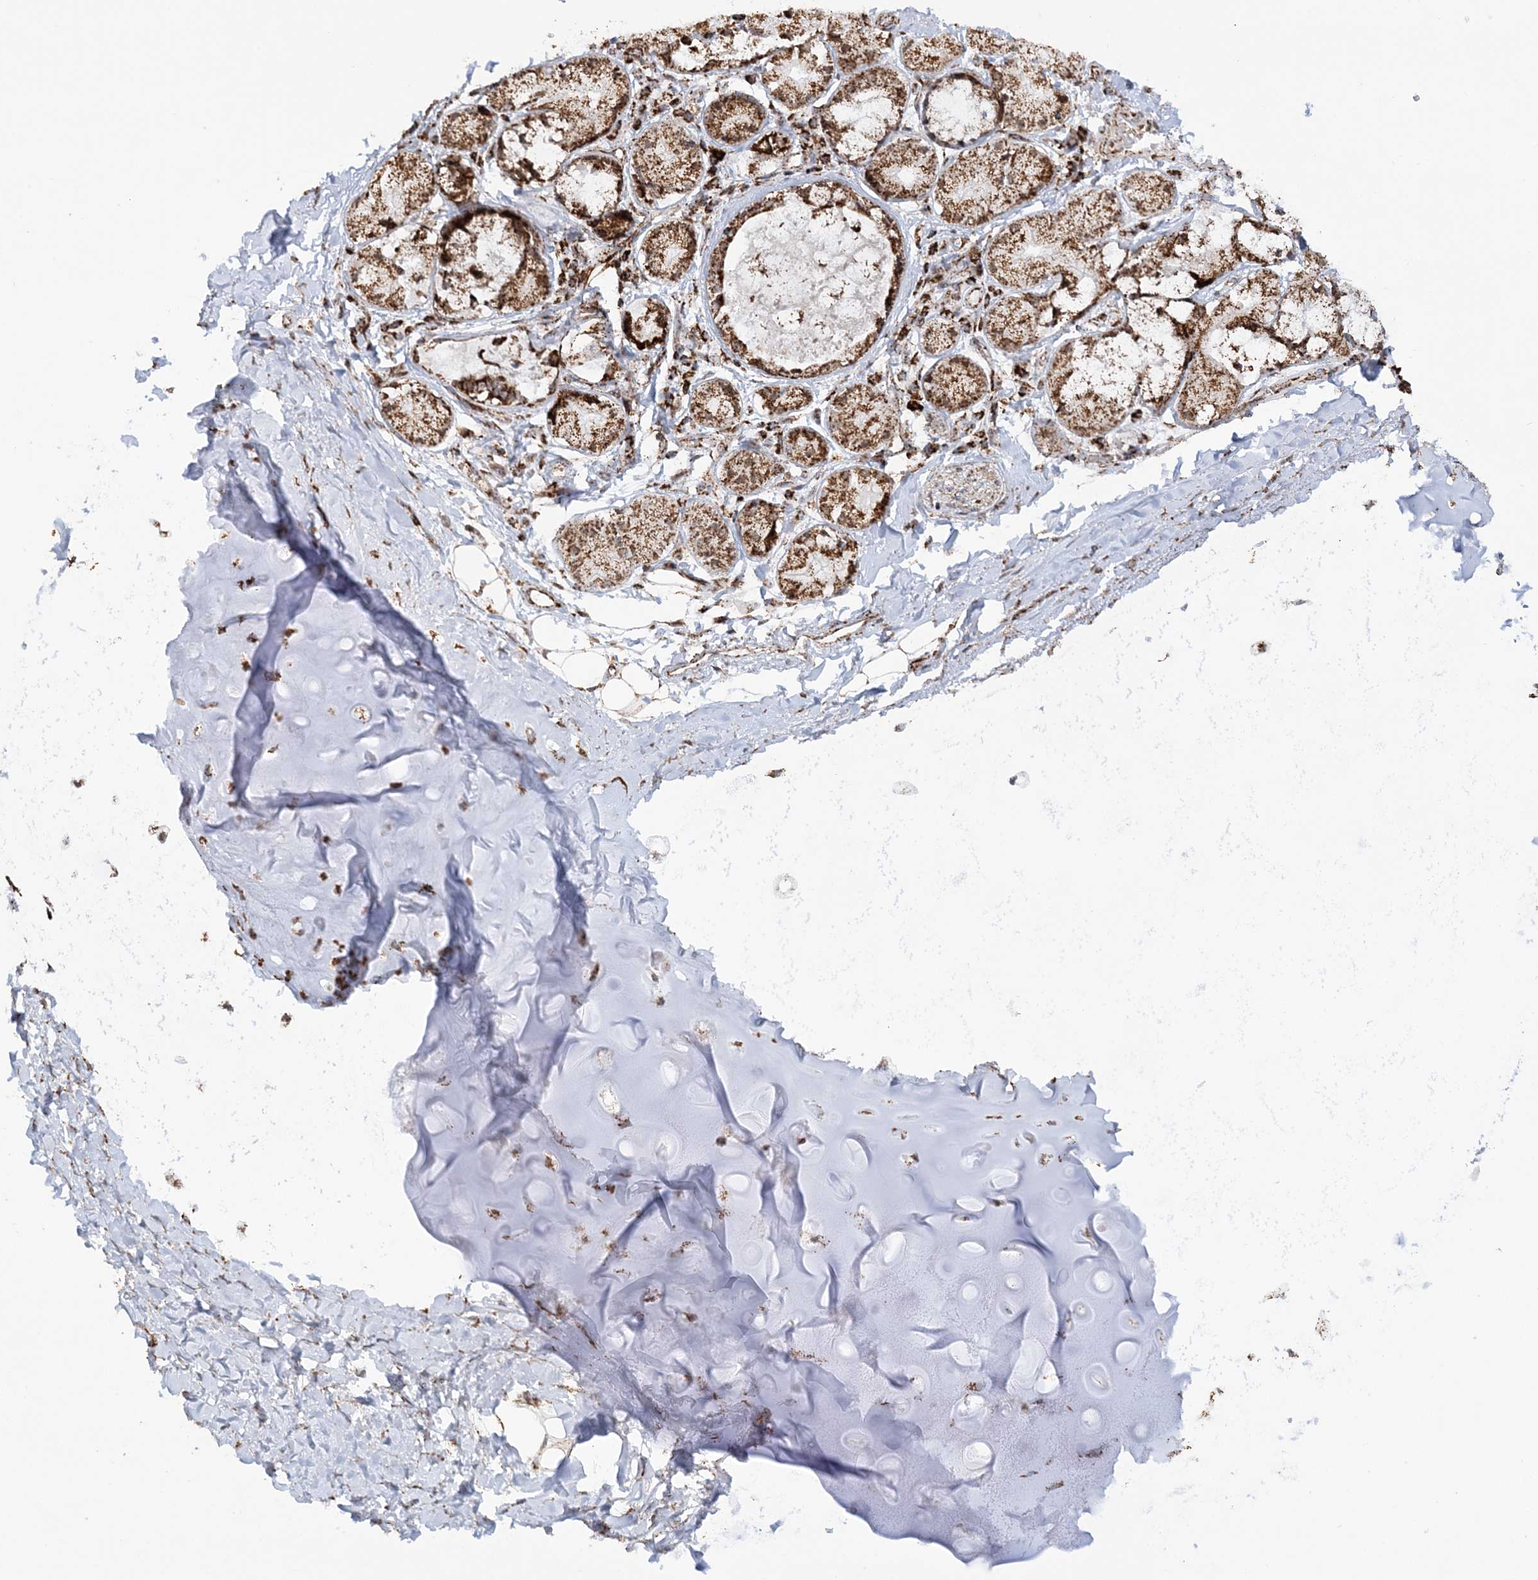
{"staining": {"intensity": "moderate", "quantity": ">75%", "location": "cytoplasmic/membranous"}, "tissue": "adipose tissue", "cell_type": "Adipocytes", "image_type": "normal", "snomed": [{"axis": "morphology", "description": "Normal tissue, NOS"}, {"axis": "topography", "description": "Cartilage tissue"}, {"axis": "topography", "description": "Bronchus"}, {"axis": "topography", "description": "Lung"}, {"axis": "topography", "description": "Peripheral nerve tissue"}], "caption": "An immunohistochemistry micrograph of normal tissue is shown. Protein staining in brown labels moderate cytoplasmic/membranous positivity in adipose tissue within adipocytes. The protein of interest is stained brown, and the nuclei are stained in blue (DAB (3,3'-diaminobenzidine) IHC with brightfield microscopy, high magnification).", "gene": "CRY2", "patient": {"sex": "female", "age": 49}}